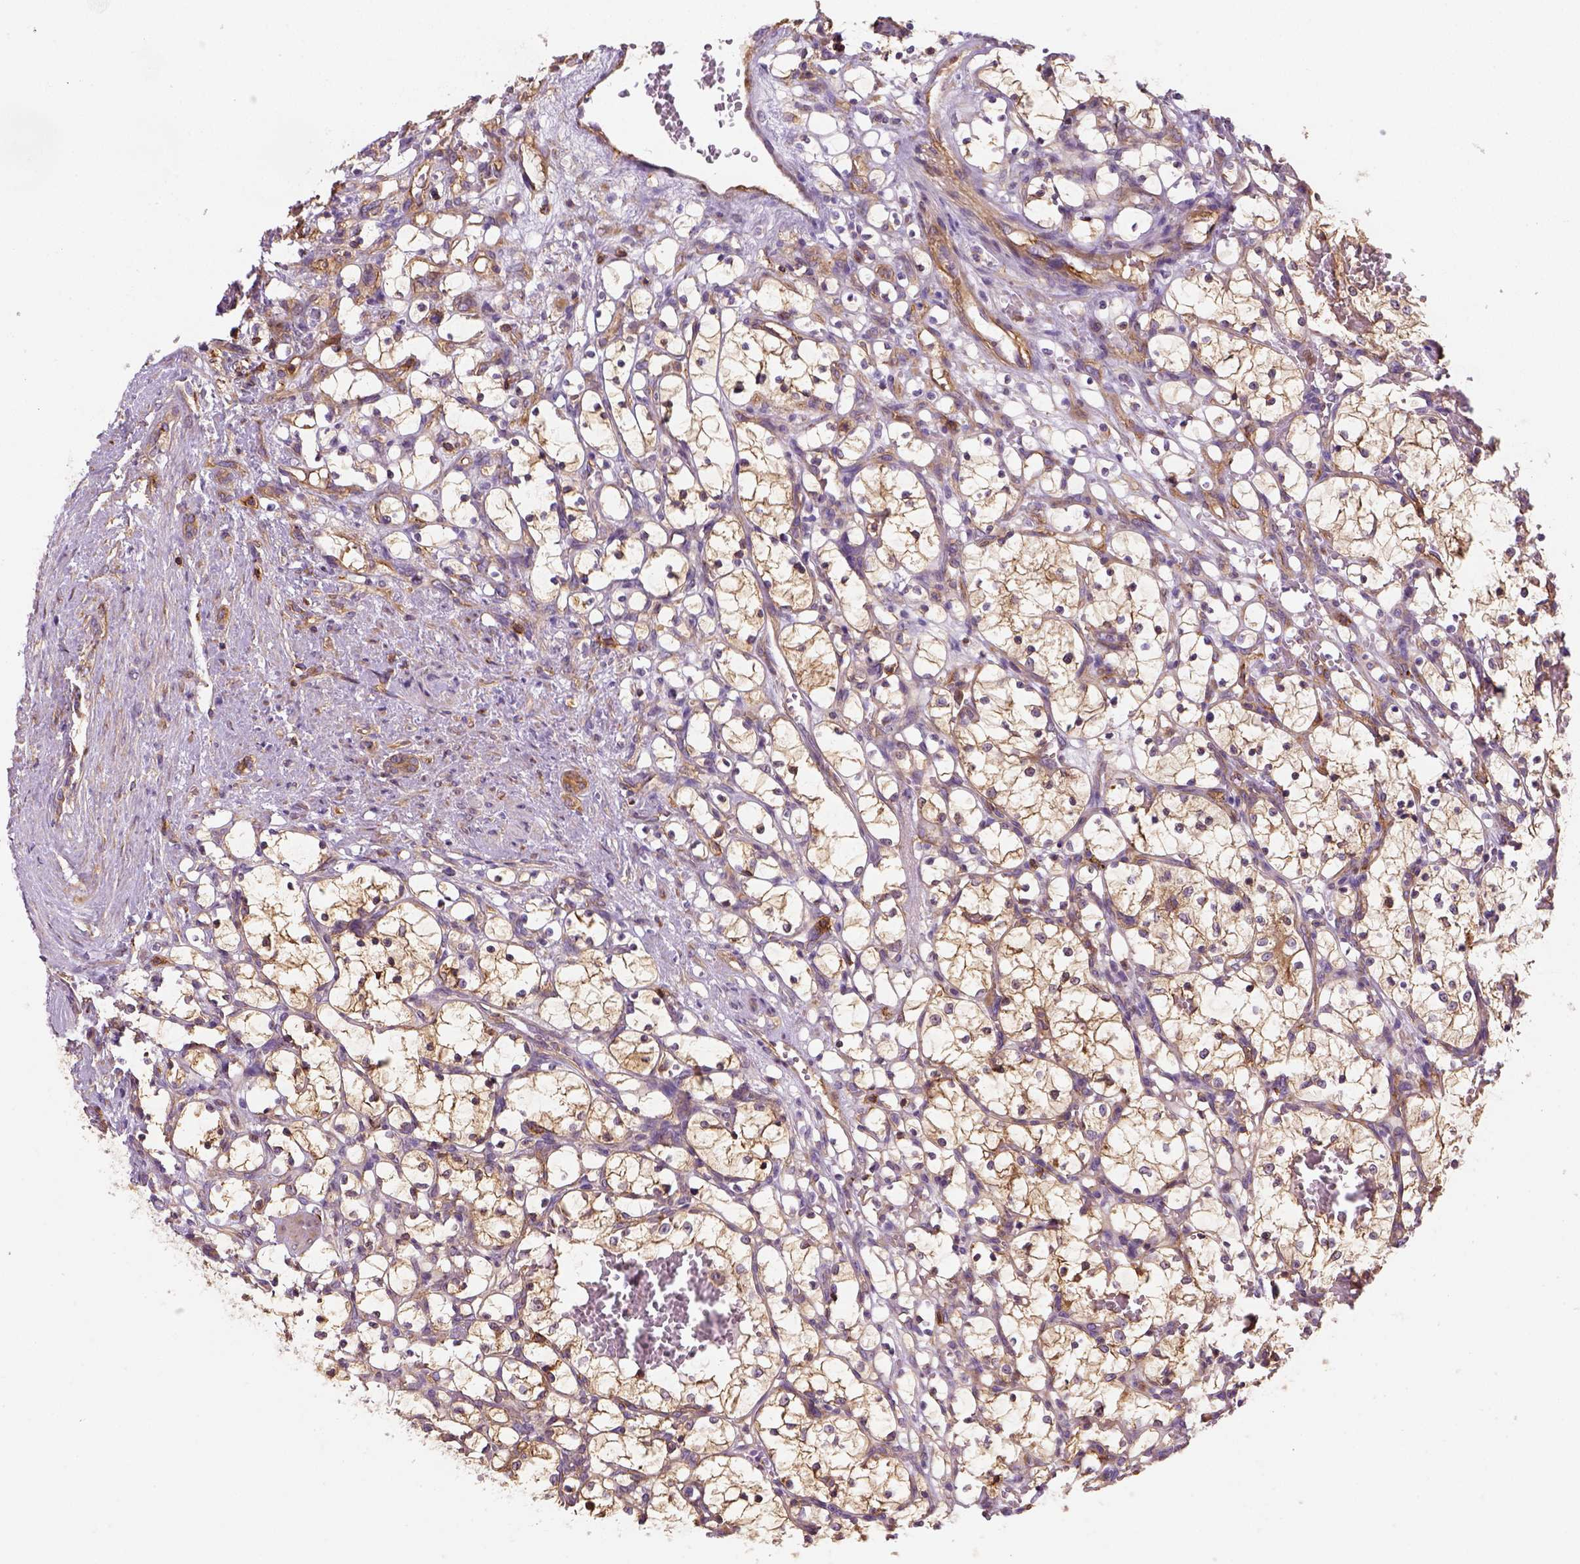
{"staining": {"intensity": "strong", "quantity": ">75%", "location": "cytoplasmic/membranous"}, "tissue": "renal cancer", "cell_type": "Tumor cells", "image_type": "cancer", "snomed": [{"axis": "morphology", "description": "Adenocarcinoma, NOS"}, {"axis": "topography", "description": "Kidney"}], "caption": "The immunohistochemical stain shows strong cytoplasmic/membranous staining in tumor cells of renal cancer tissue.", "gene": "GPRC5D", "patient": {"sex": "female", "age": 69}}